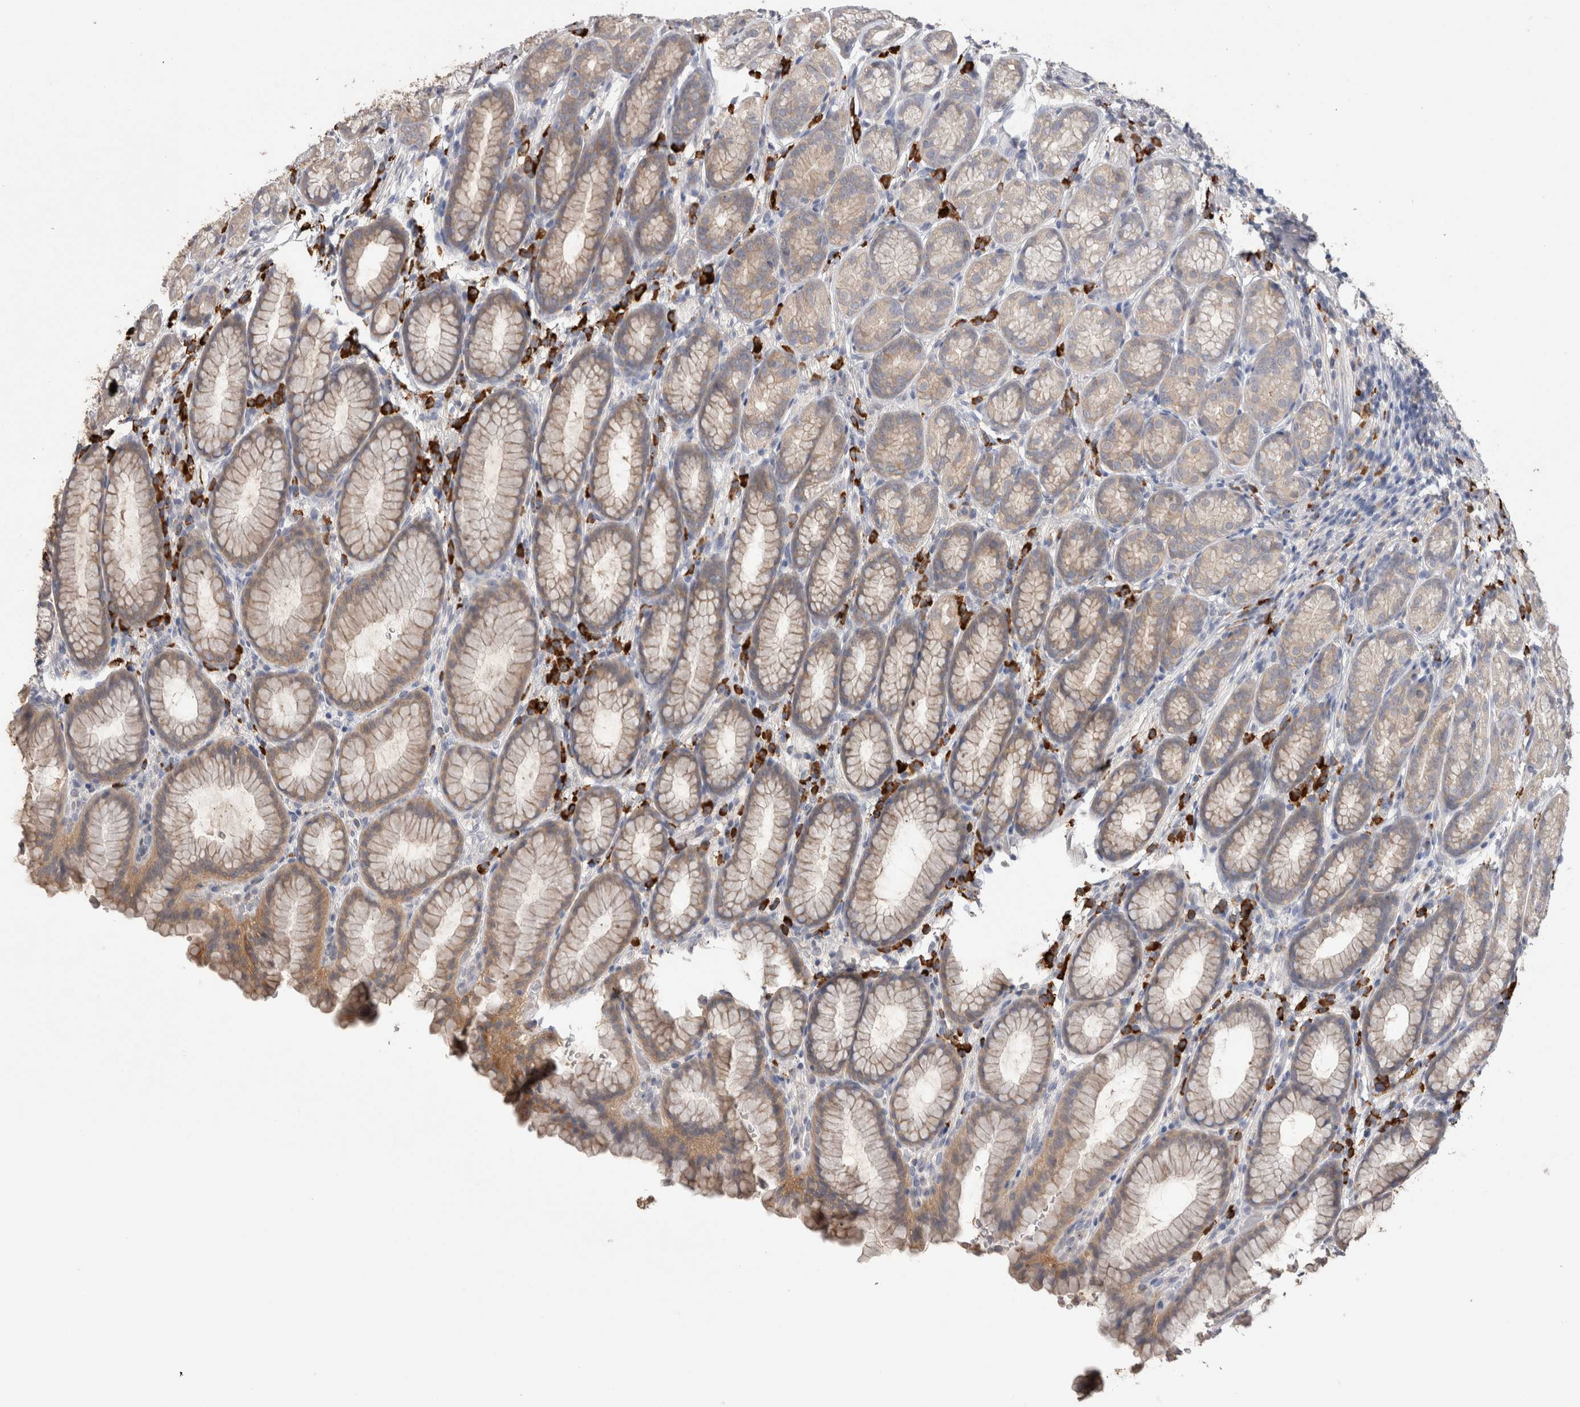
{"staining": {"intensity": "weak", "quantity": "25%-75%", "location": "cytoplasmic/membranous"}, "tissue": "stomach", "cell_type": "Glandular cells", "image_type": "normal", "snomed": [{"axis": "morphology", "description": "Normal tissue, NOS"}, {"axis": "topography", "description": "Stomach"}], "caption": "Human stomach stained with a brown dye exhibits weak cytoplasmic/membranous positive staining in approximately 25%-75% of glandular cells.", "gene": "PPP3CC", "patient": {"sex": "male", "age": 42}}